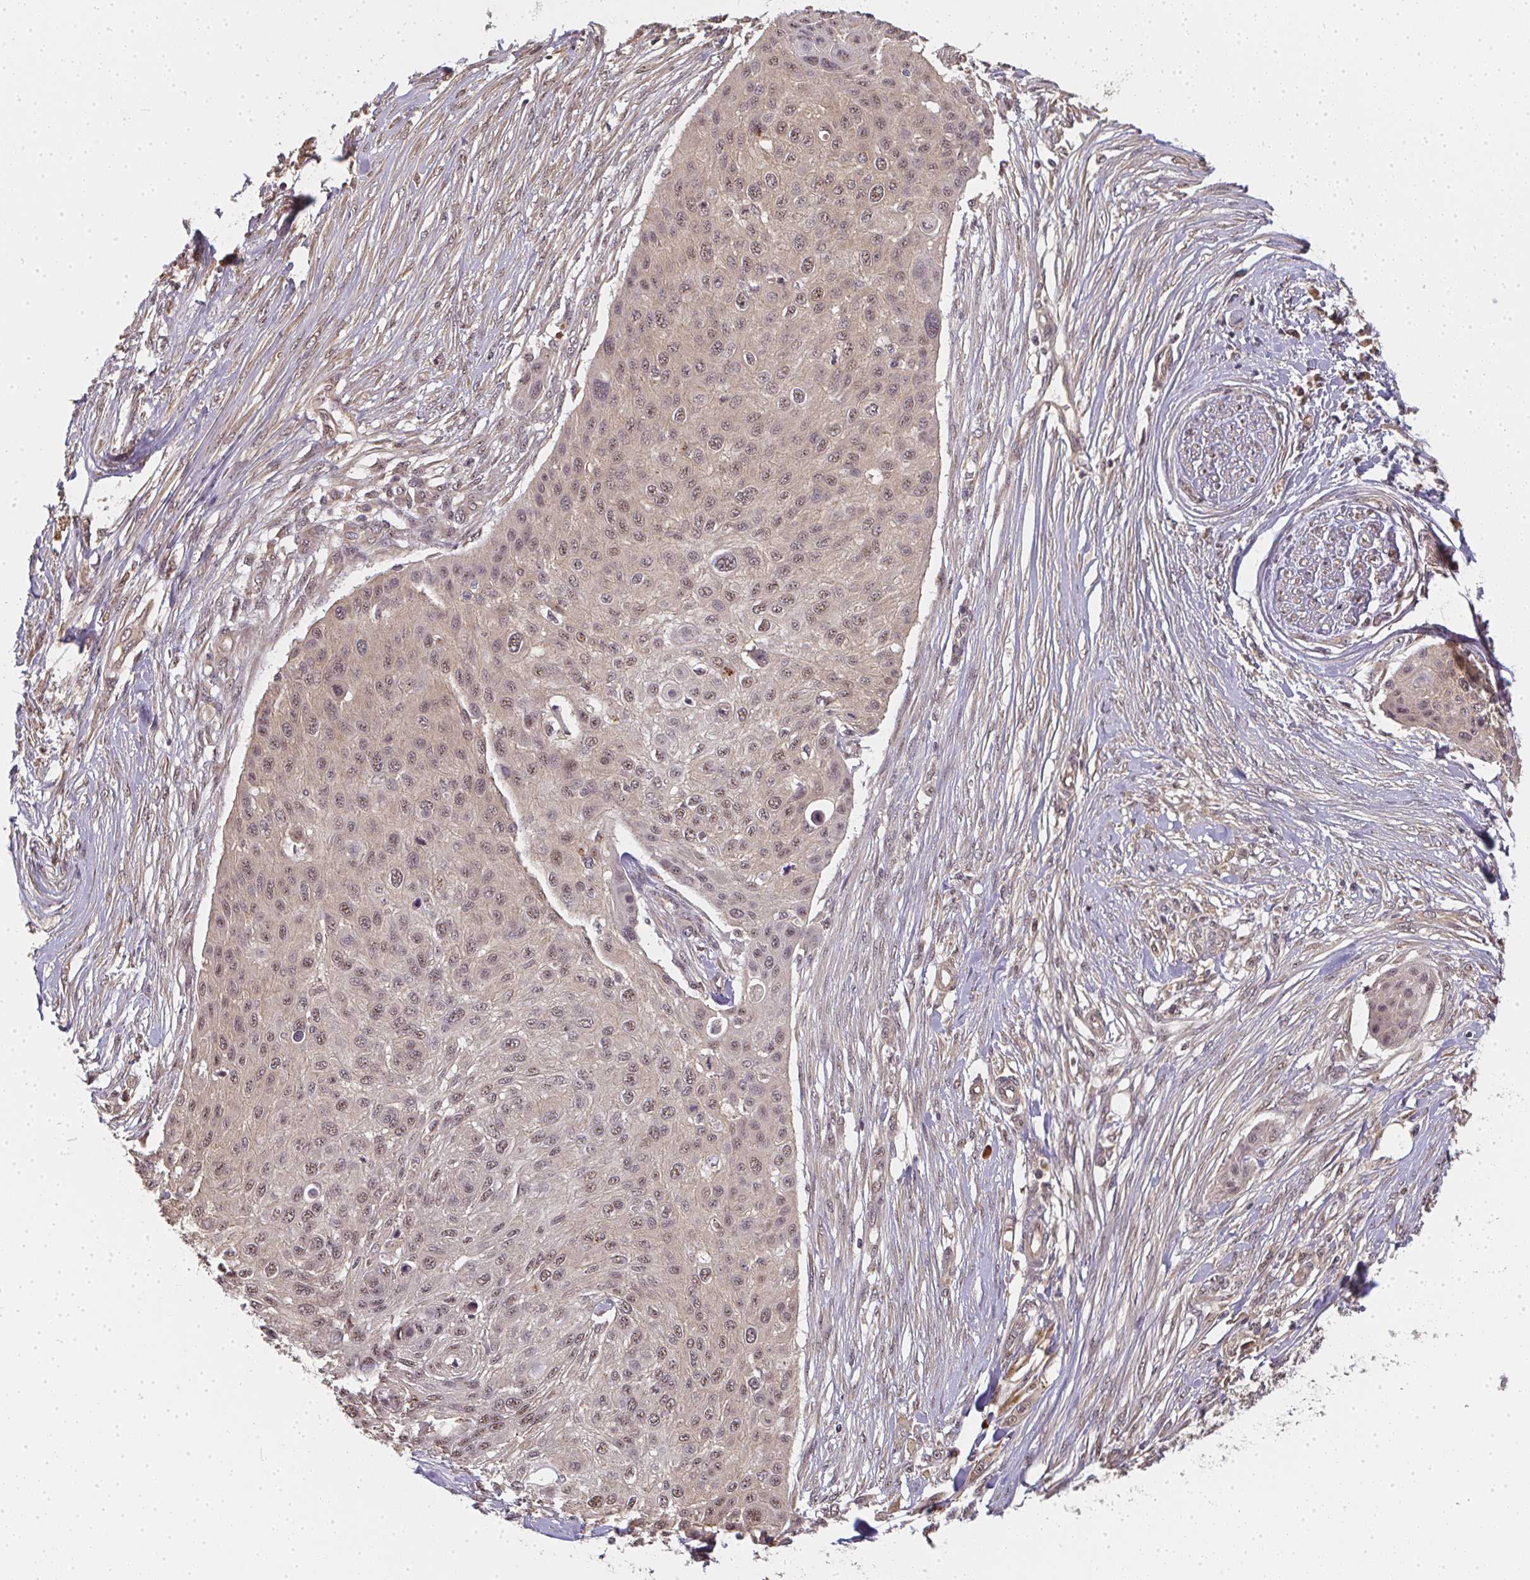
{"staining": {"intensity": "weak", "quantity": ">75%", "location": "cytoplasmic/membranous,nuclear"}, "tissue": "skin cancer", "cell_type": "Tumor cells", "image_type": "cancer", "snomed": [{"axis": "morphology", "description": "Squamous cell carcinoma, NOS"}, {"axis": "topography", "description": "Skin"}], "caption": "Squamous cell carcinoma (skin) stained for a protein displays weak cytoplasmic/membranous and nuclear positivity in tumor cells.", "gene": "SLC35B3", "patient": {"sex": "female", "age": 87}}